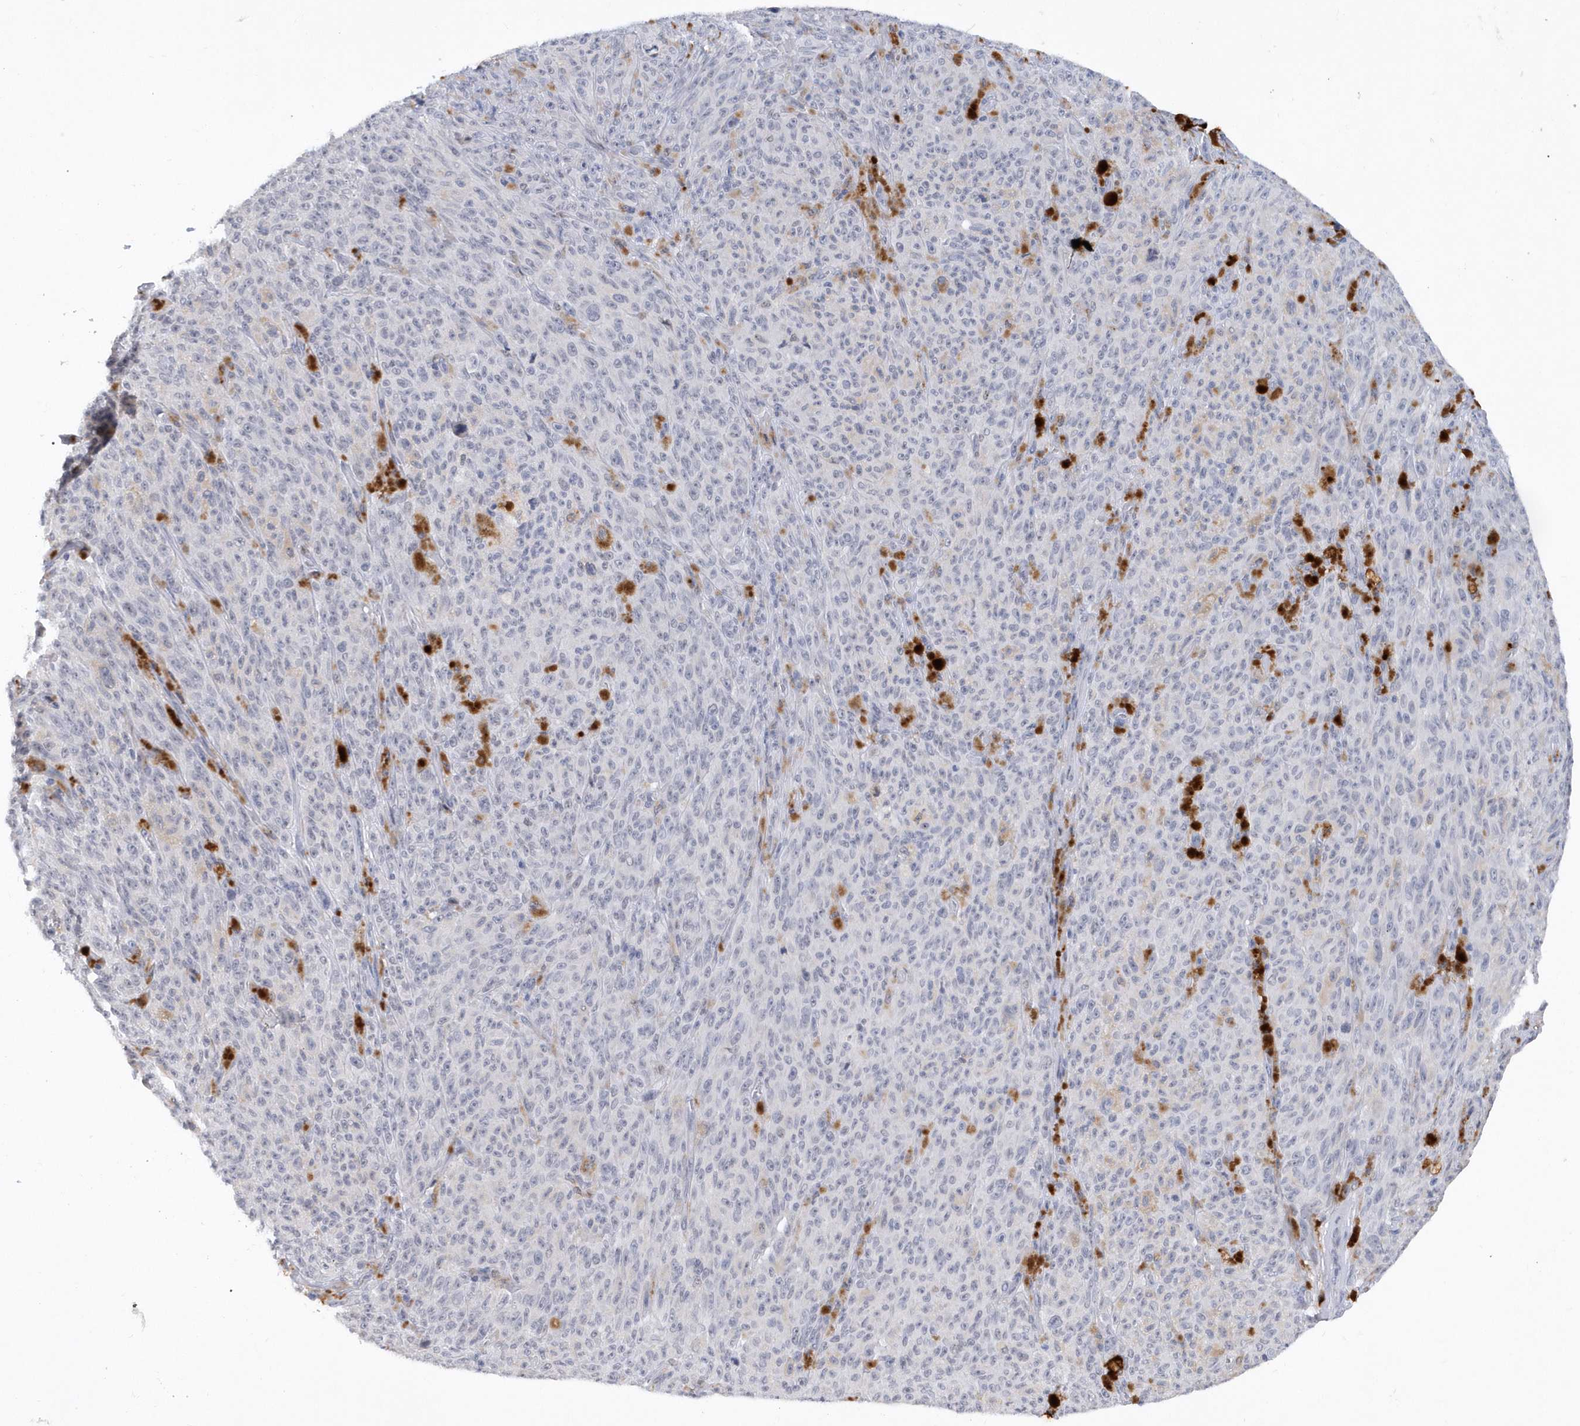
{"staining": {"intensity": "negative", "quantity": "none", "location": "none"}, "tissue": "melanoma", "cell_type": "Tumor cells", "image_type": "cancer", "snomed": [{"axis": "morphology", "description": "Malignant melanoma, NOS"}, {"axis": "topography", "description": "Skin"}], "caption": "A micrograph of human malignant melanoma is negative for staining in tumor cells.", "gene": "SRGAP3", "patient": {"sex": "female", "age": 82}}